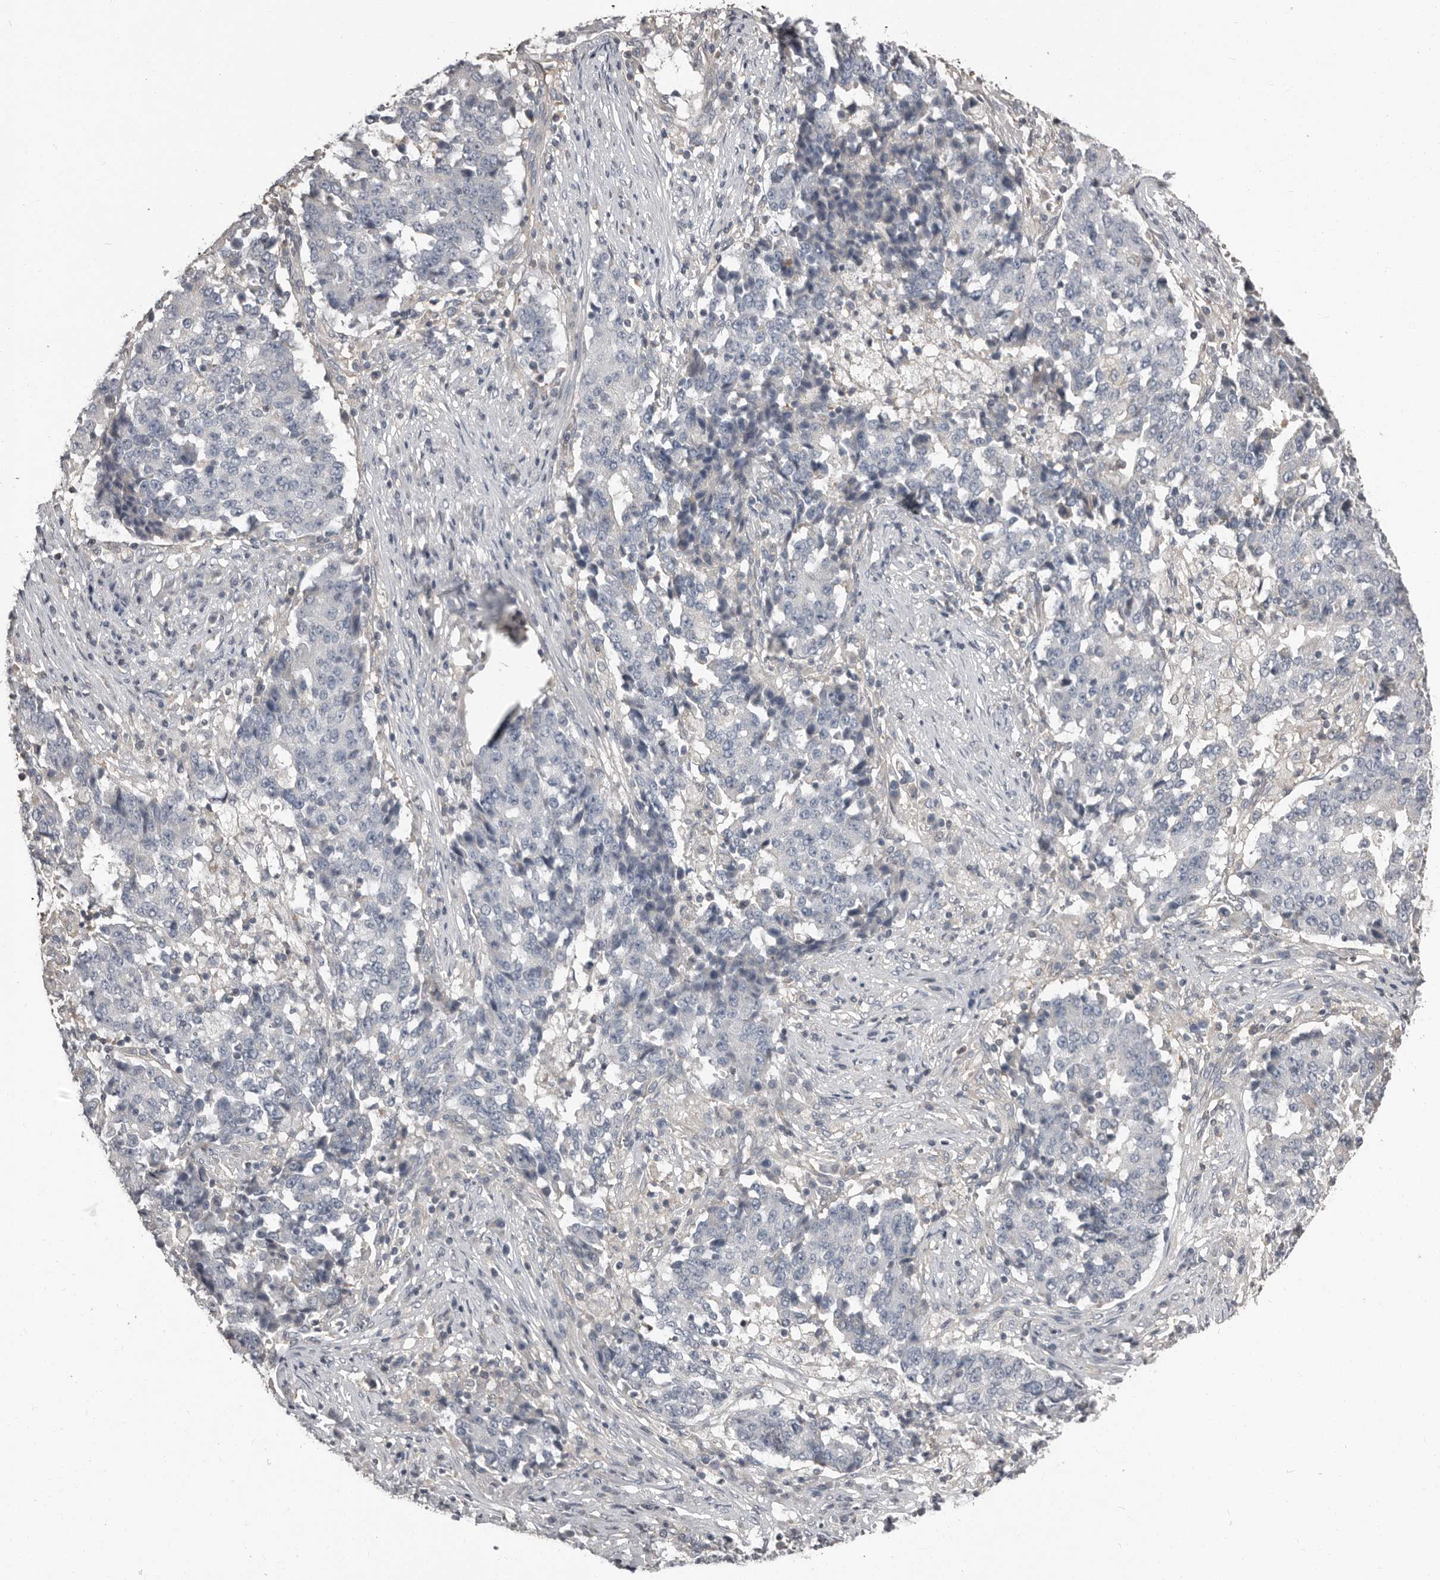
{"staining": {"intensity": "negative", "quantity": "none", "location": "none"}, "tissue": "stomach cancer", "cell_type": "Tumor cells", "image_type": "cancer", "snomed": [{"axis": "morphology", "description": "Adenocarcinoma, NOS"}, {"axis": "topography", "description": "Stomach"}], "caption": "This is an IHC histopathology image of stomach cancer. There is no positivity in tumor cells.", "gene": "CA6", "patient": {"sex": "male", "age": 59}}